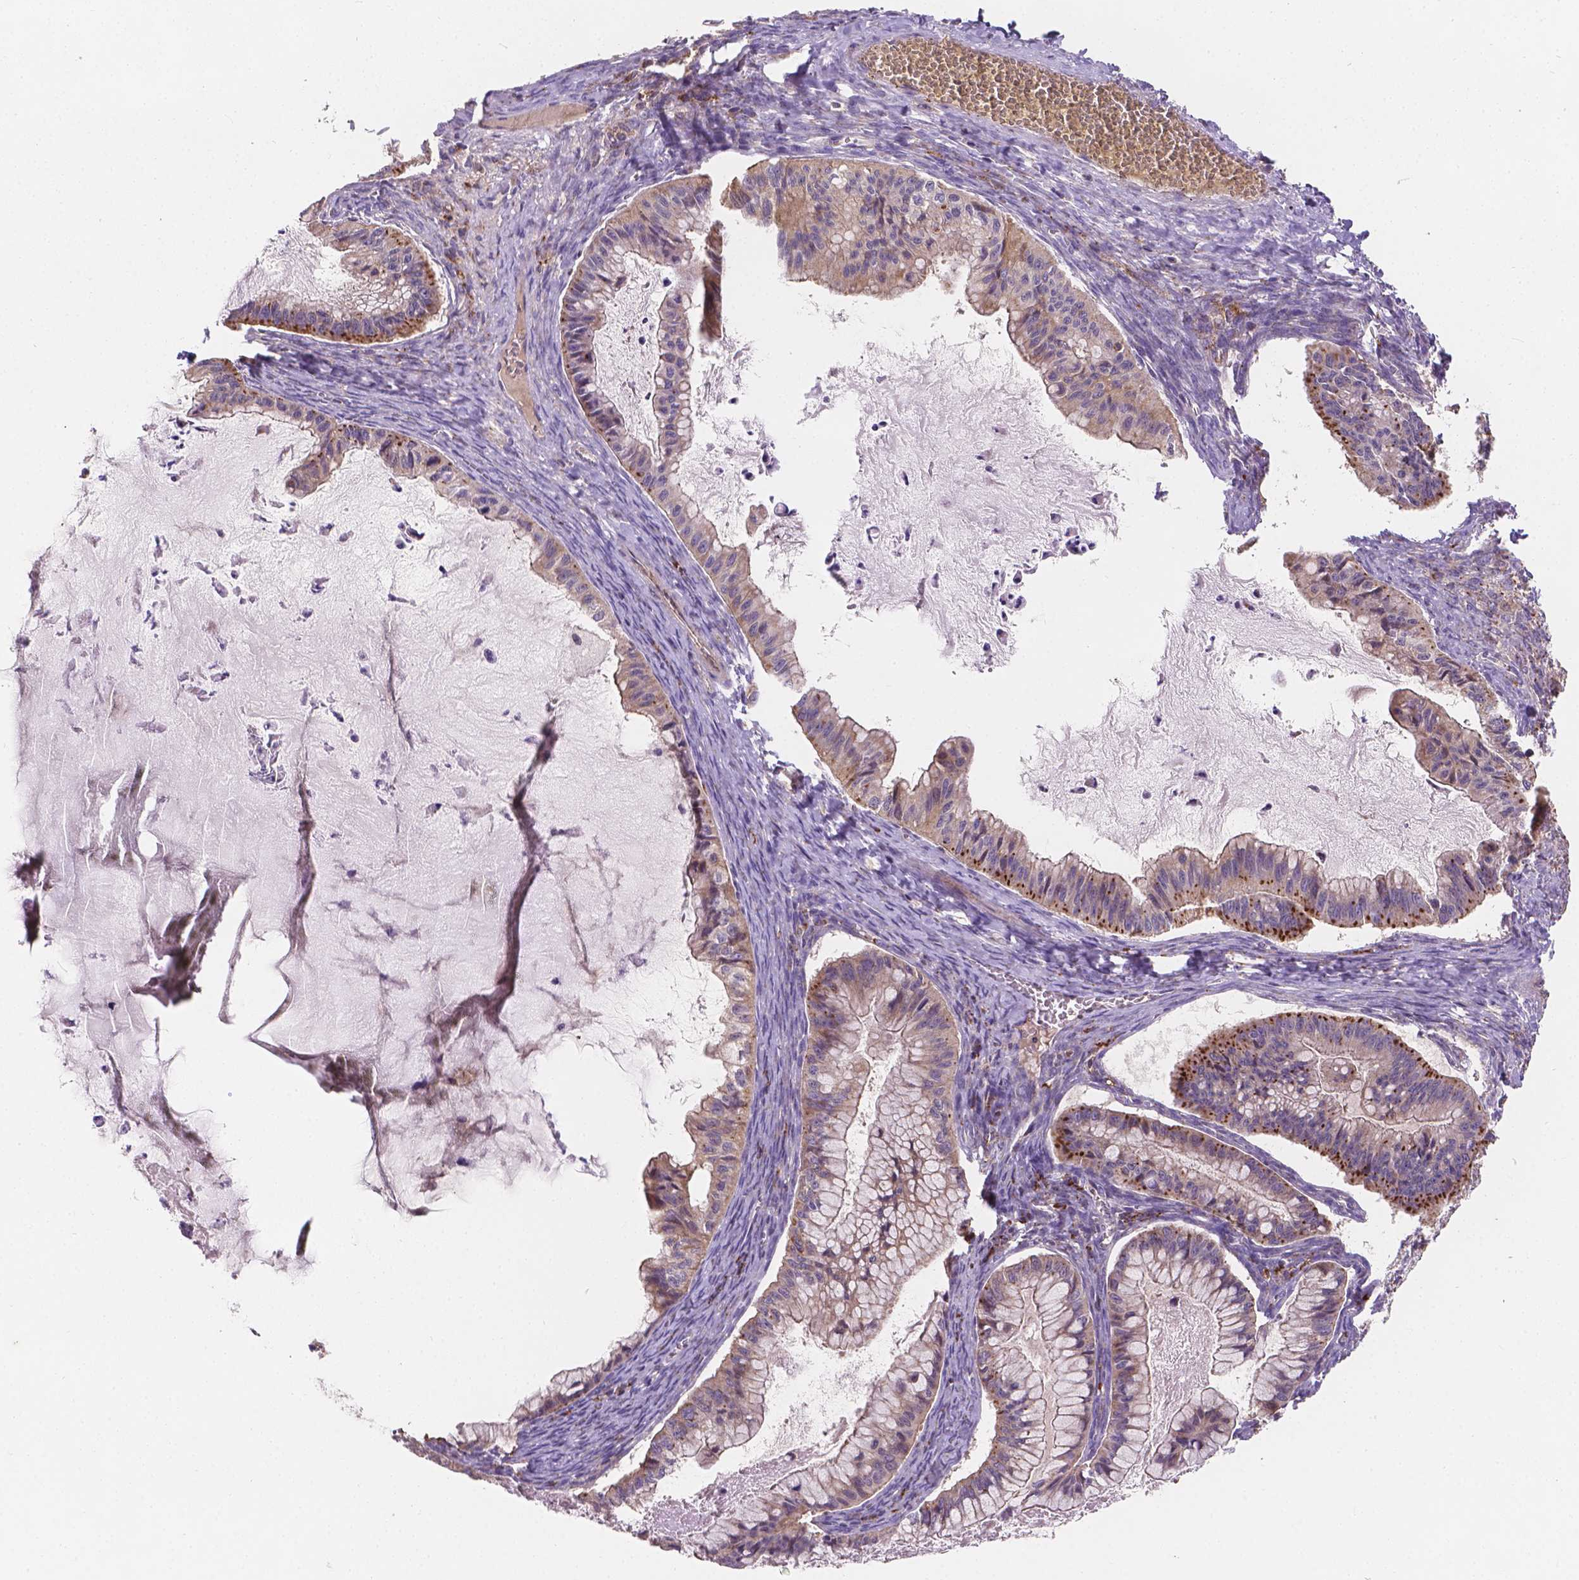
{"staining": {"intensity": "strong", "quantity": "25%-75%", "location": "cytoplasmic/membranous"}, "tissue": "ovarian cancer", "cell_type": "Tumor cells", "image_type": "cancer", "snomed": [{"axis": "morphology", "description": "Cystadenocarcinoma, mucinous, NOS"}, {"axis": "topography", "description": "Ovary"}], "caption": "Protein expression analysis of mucinous cystadenocarcinoma (ovarian) exhibits strong cytoplasmic/membranous expression in approximately 25%-75% of tumor cells.", "gene": "CDK10", "patient": {"sex": "female", "age": 72}}